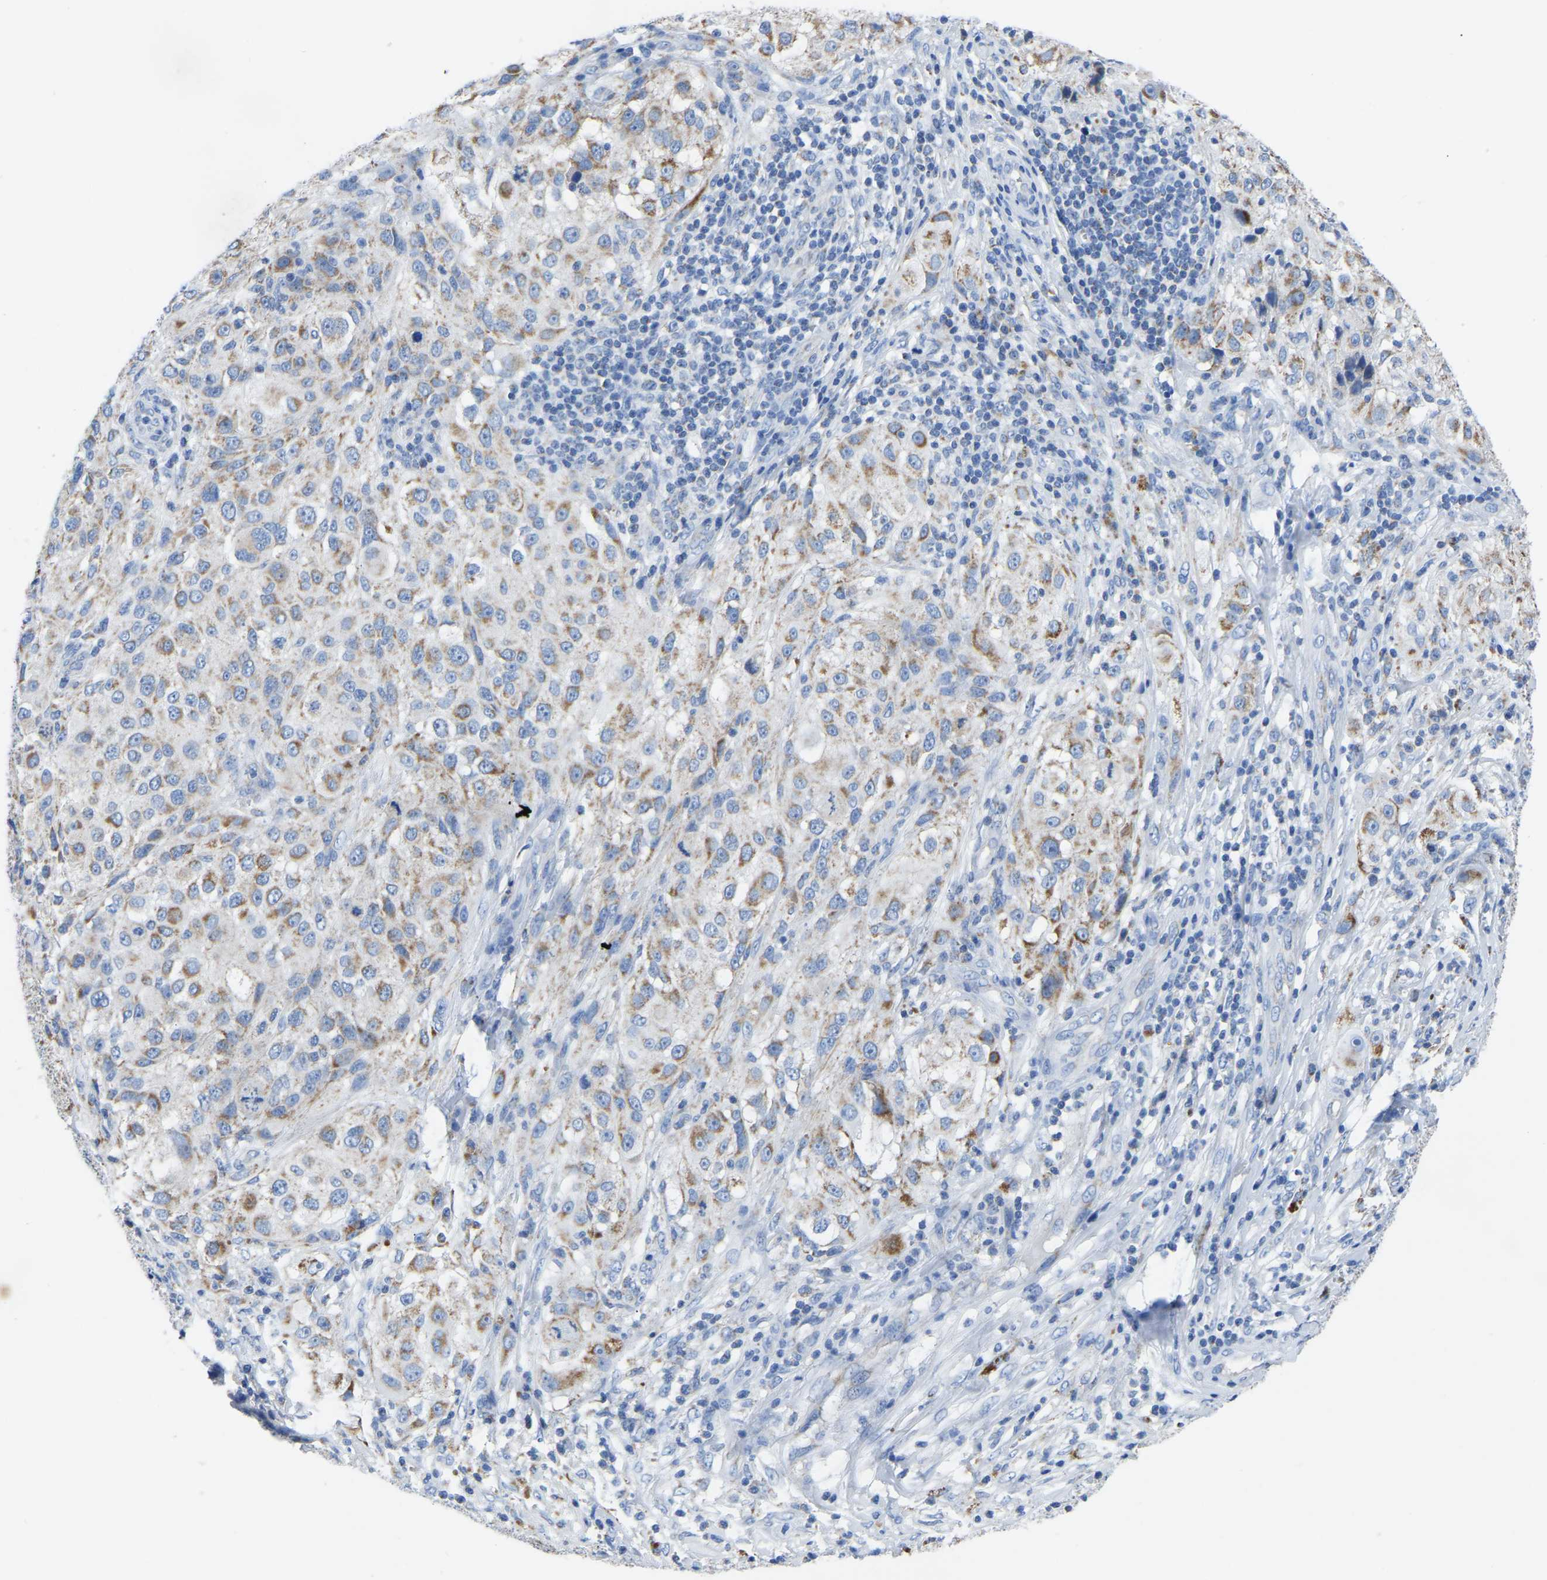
{"staining": {"intensity": "moderate", "quantity": ">75%", "location": "cytoplasmic/membranous"}, "tissue": "melanoma", "cell_type": "Tumor cells", "image_type": "cancer", "snomed": [{"axis": "morphology", "description": "Necrosis, NOS"}, {"axis": "morphology", "description": "Malignant melanoma, NOS"}, {"axis": "topography", "description": "Skin"}], "caption": "IHC (DAB) staining of human malignant melanoma shows moderate cytoplasmic/membranous protein expression in about >75% of tumor cells. The staining was performed using DAB to visualize the protein expression in brown, while the nuclei were stained in blue with hematoxylin (Magnification: 20x).", "gene": "ETFA", "patient": {"sex": "female", "age": 87}}